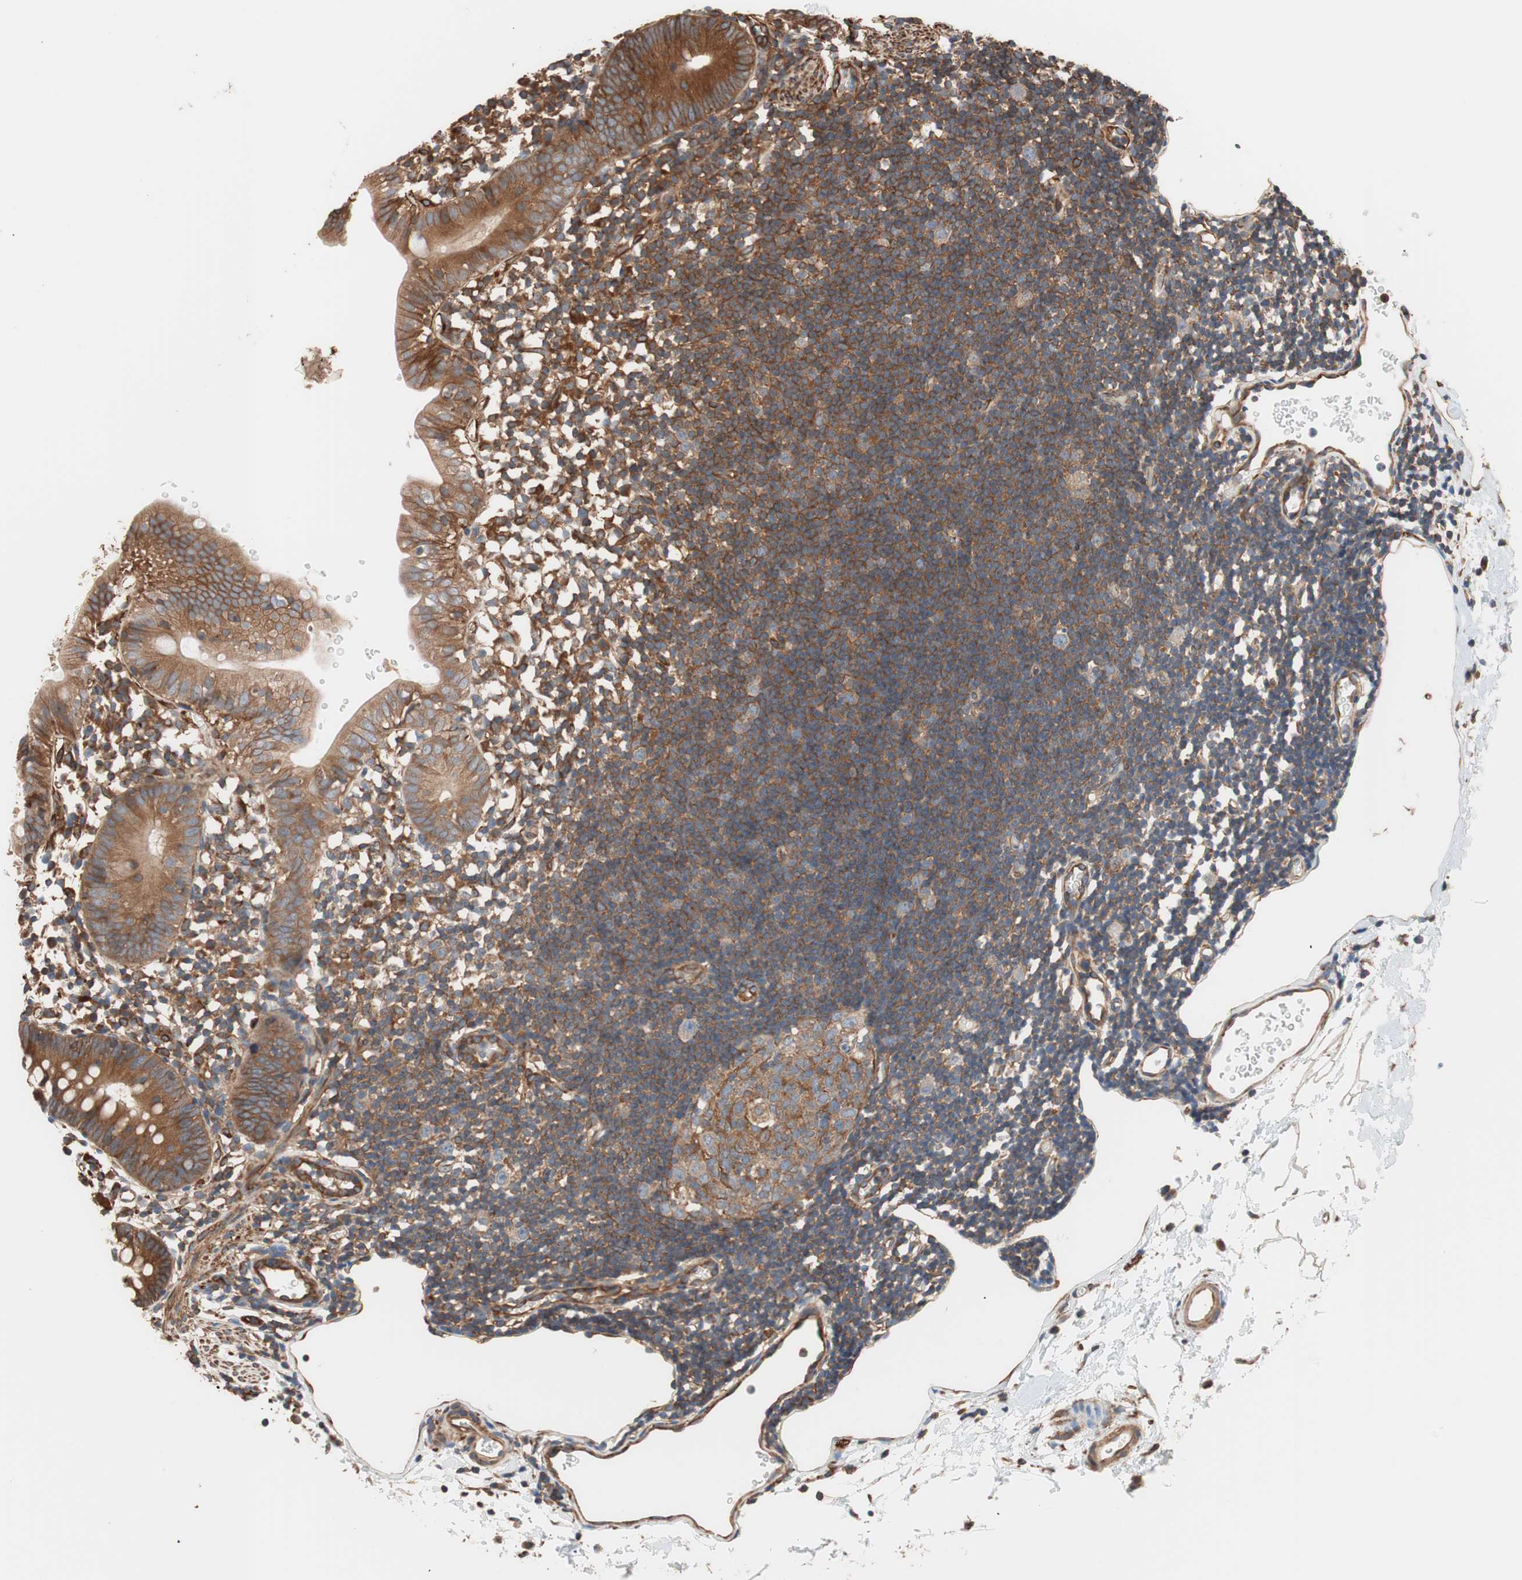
{"staining": {"intensity": "strong", "quantity": ">75%", "location": "cytoplasmic/membranous"}, "tissue": "colon", "cell_type": "Endothelial cells", "image_type": "normal", "snomed": [{"axis": "morphology", "description": "Normal tissue, NOS"}, {"axis": "morphology", "description": "Adenocarcinoma, NOS"}, {"axis": "topography", "description": "Colon"}, {"axis": "topography", "description": "Peripheral nerve tissue"}], "caption": "Immunohistochemical staining of benign colon shows strong cytoplasmic/membranous protein positivity in approximately >75% of endothelial cells. (Brightfield microscopy of DAB IHC at high magnification).", "gene": "GPSM2", "patient": {"sex": "male", "age": 14}}